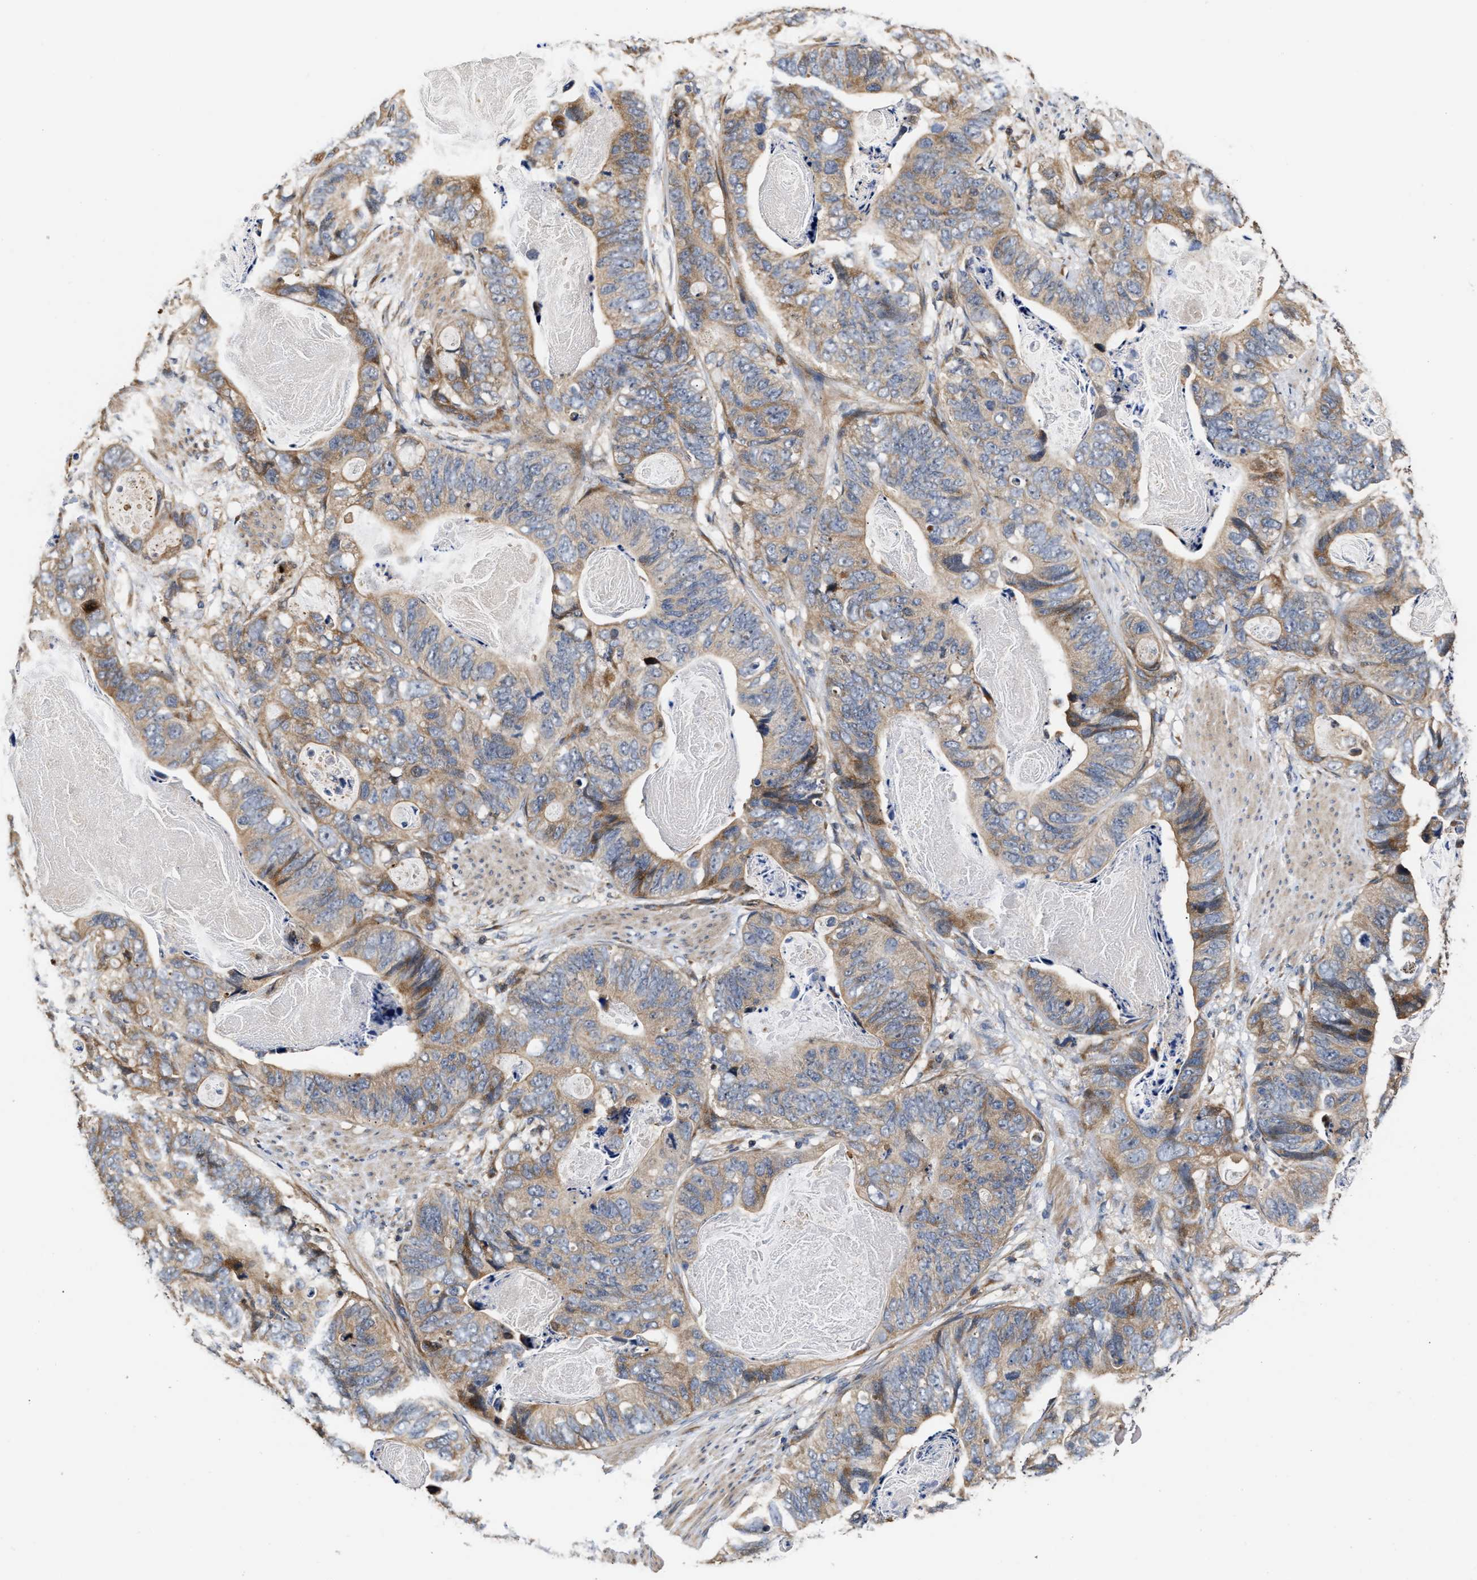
{"staining": {"intensity": "moderate", "quantity": "25%-75%", "location": "cytoplasmic/membranous"}, "tissue": "stomach cancer", "cell_type": "Tumor cells", "image_type": "cancer", "snomed": [{"axis": "morphology", "description": "Adenocarcinoma, NOS"}, {"axis": "topography", "description": "Stomach"}], "caption": "Stomach adenocarcinoma stained with a protein marker shows moderate staining in tumor cells.", "gene": "CLIP2", "patient": {"sex": "female", "age": 89}}